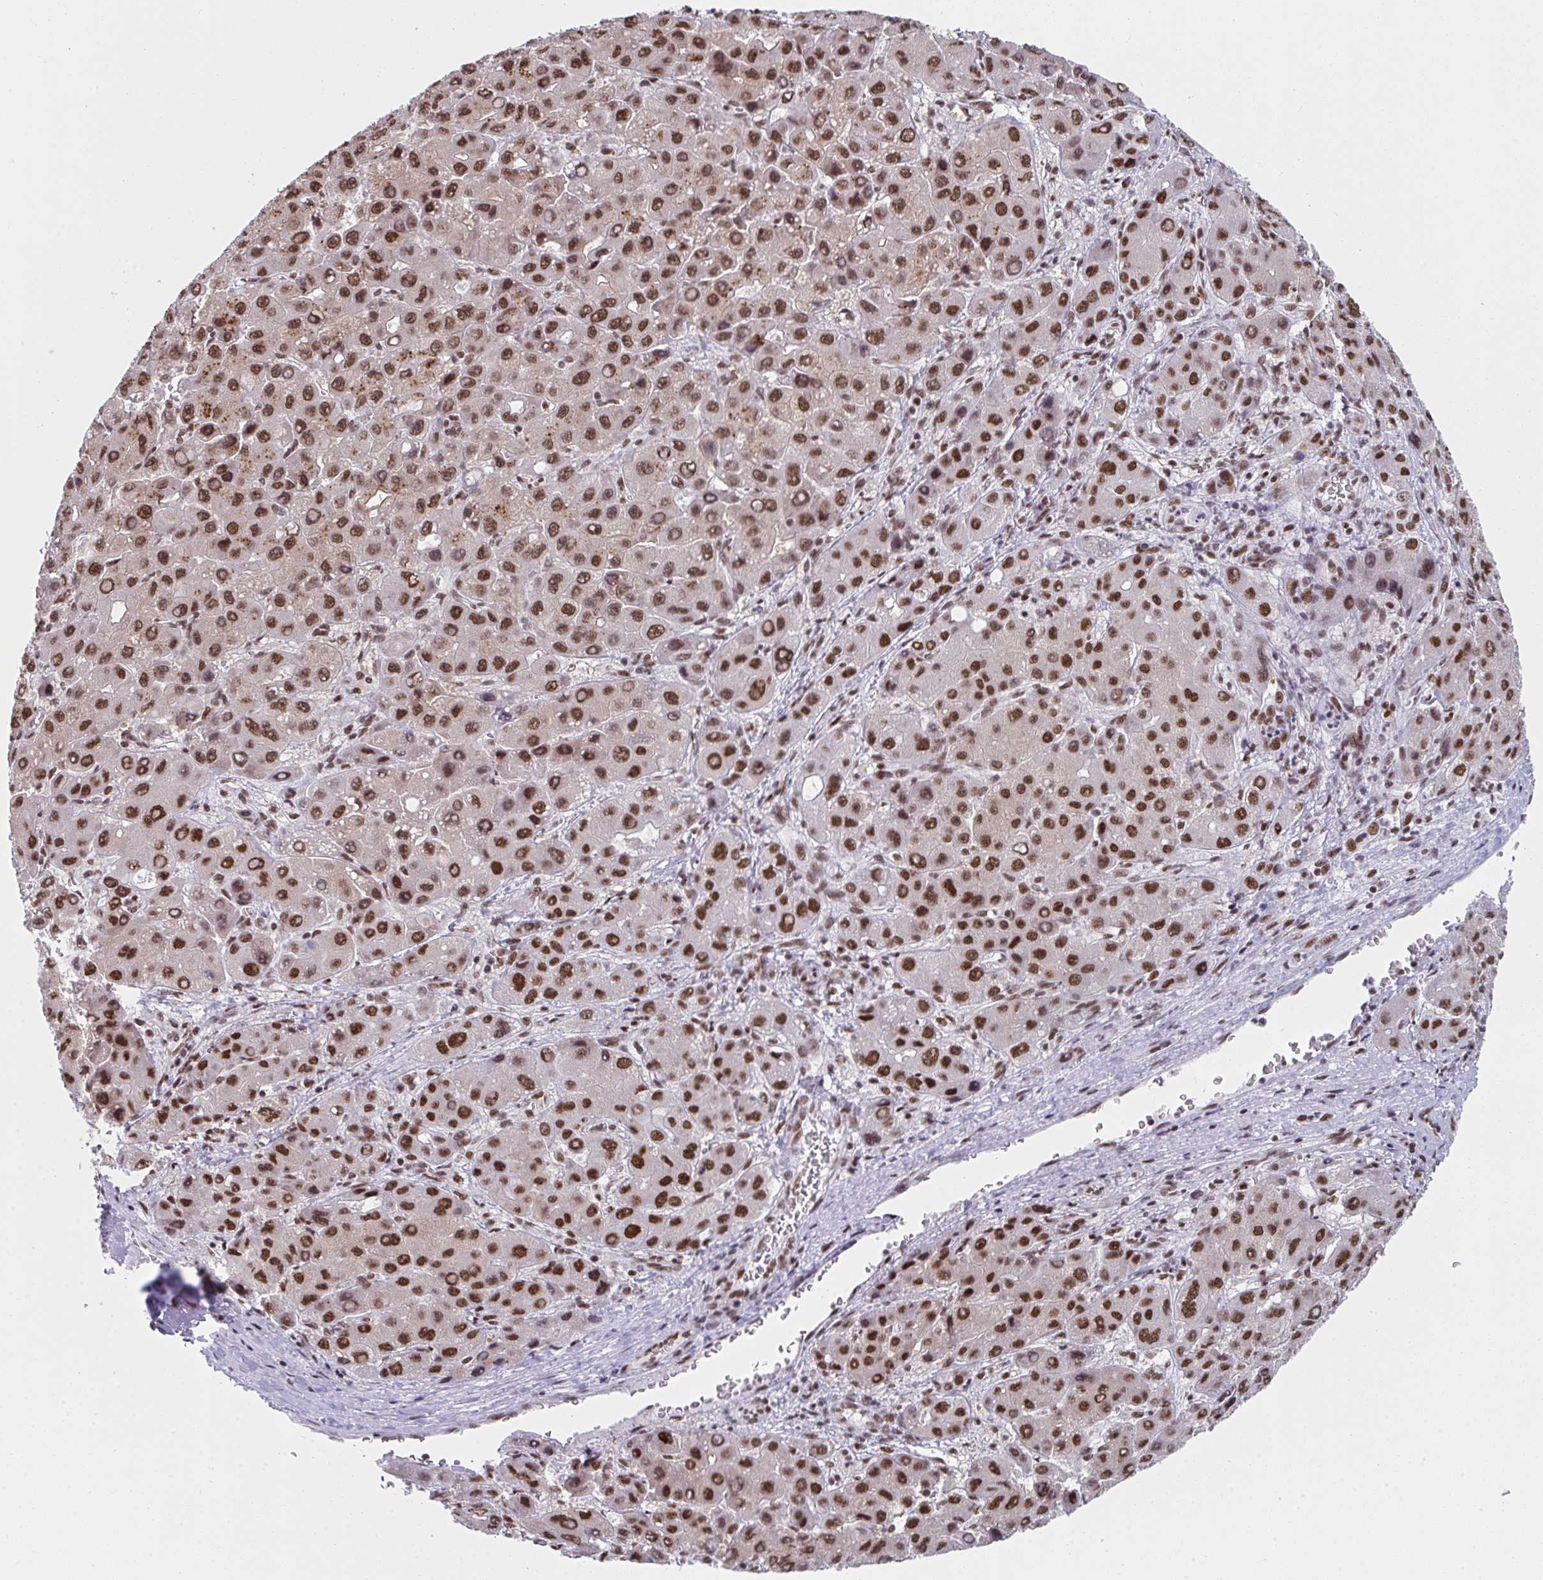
{"staining": {"intensity": "strong", "quantity": ">75%", "location": "nuclear"}, "tissue": "liver cancer", "cell_type": "Tumor cells", "image_type": "cancer", "snomed": [{"axis": "morphology", "description": "Carcinoma, Hepatocellular, NOS"}, {"axis": "topography", "description": "Liver"}], "caption": "Strong nuclear protein staining is identified in about >75% of tumor cells in liver cancer.", "gene": "SNRNP70", "patient": {"sex": "male", "age": 55}}